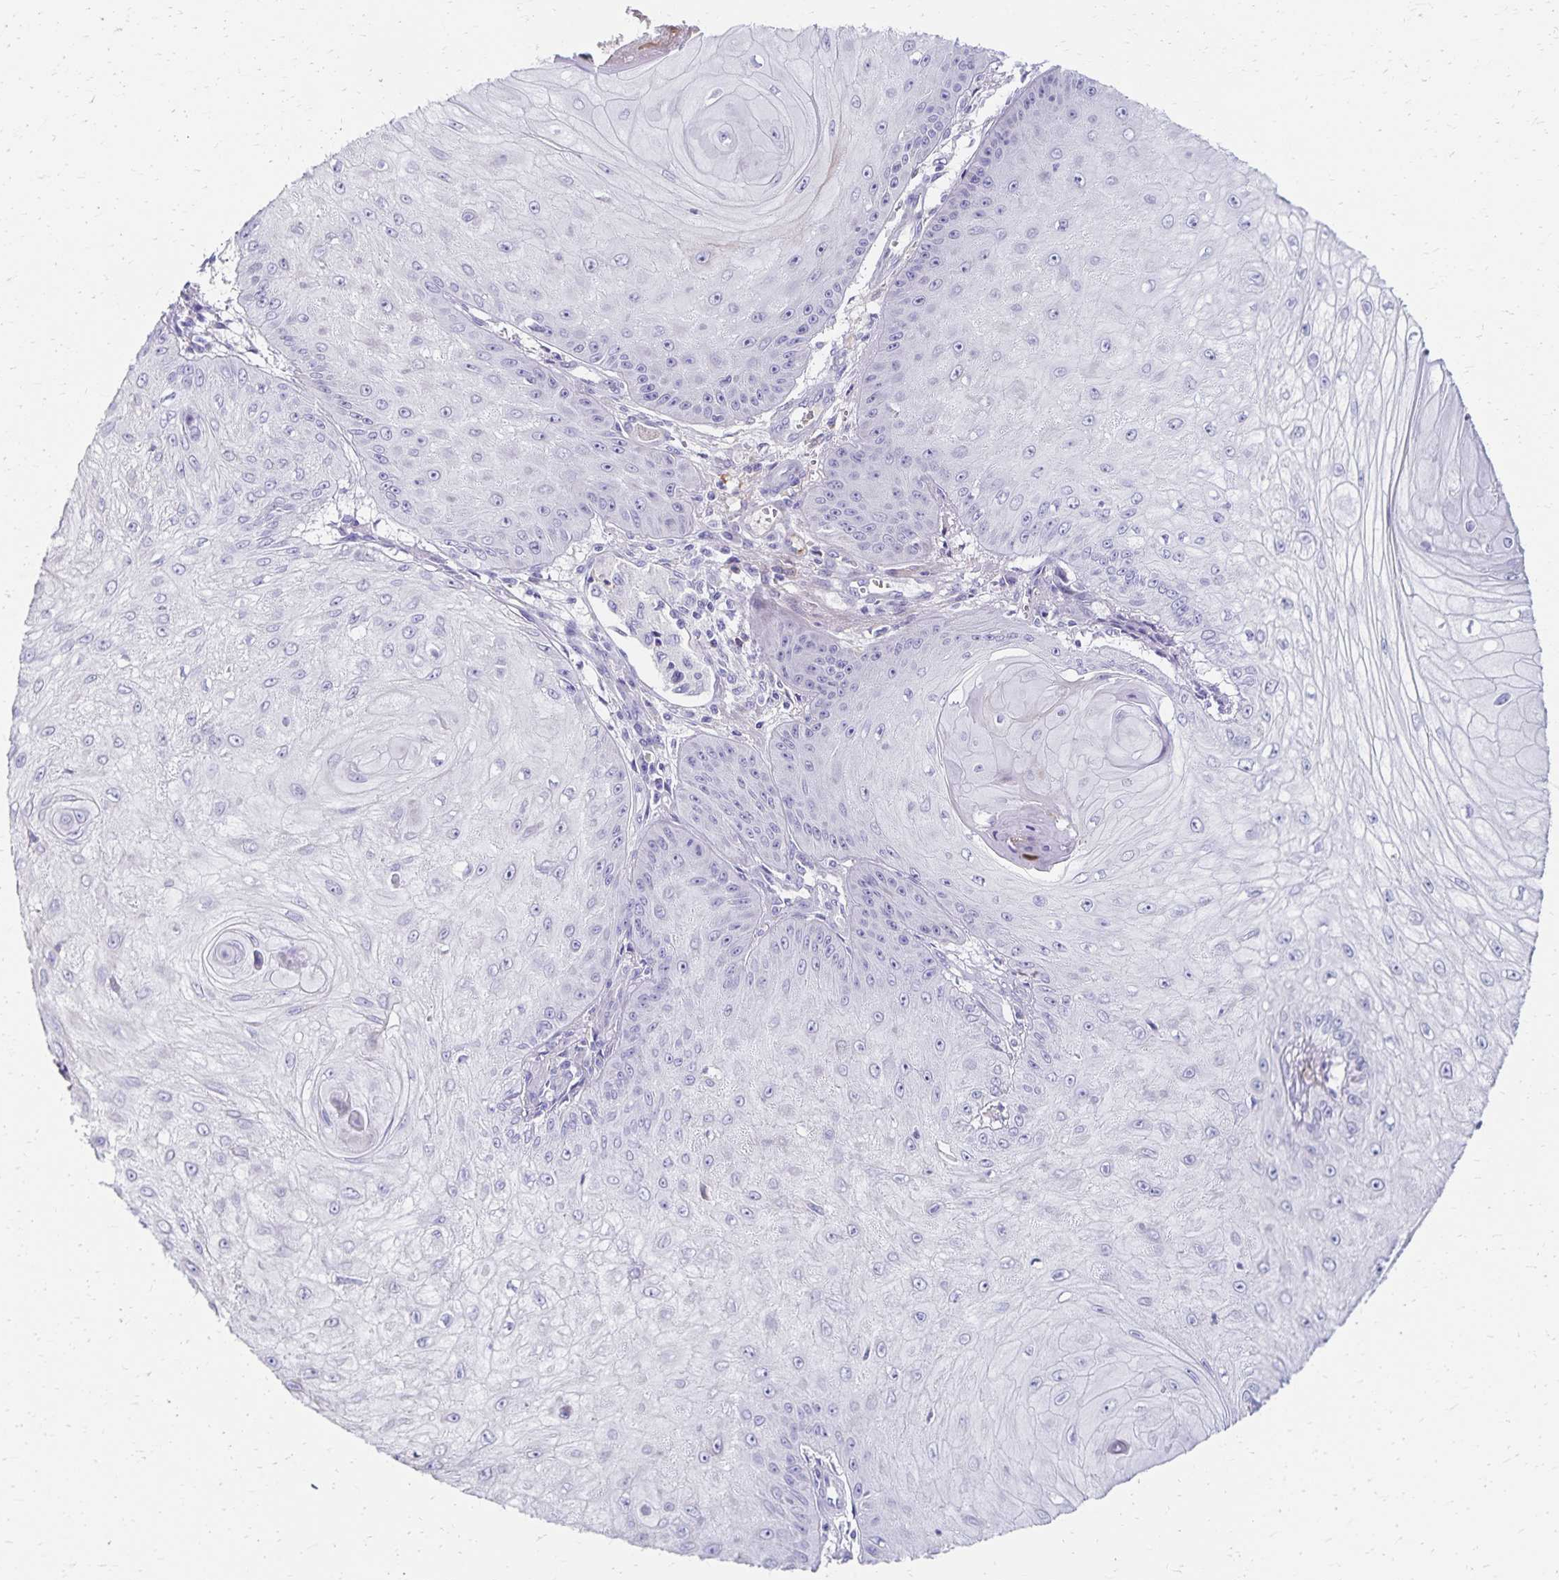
{"staining": {"intensity": "negative", "quantity": "none", "location": "none"}, "tissue": "skin cancer", "cell_type": "Tumor cells", "image_type": "cancer", "snomed": [{"axis": "morphology", "description": "Squamous cell carcinoma, NOS"}, {"axis": "topography", "description": "Skin"}], "caption": "A photomicrograph of human squamous cell carcinoma (skin) is negative for staining in tumor cells. (DAB IHC, high magnification).", "gene": "NECAP1", "patient": {"sex": "male", "age": 70}}